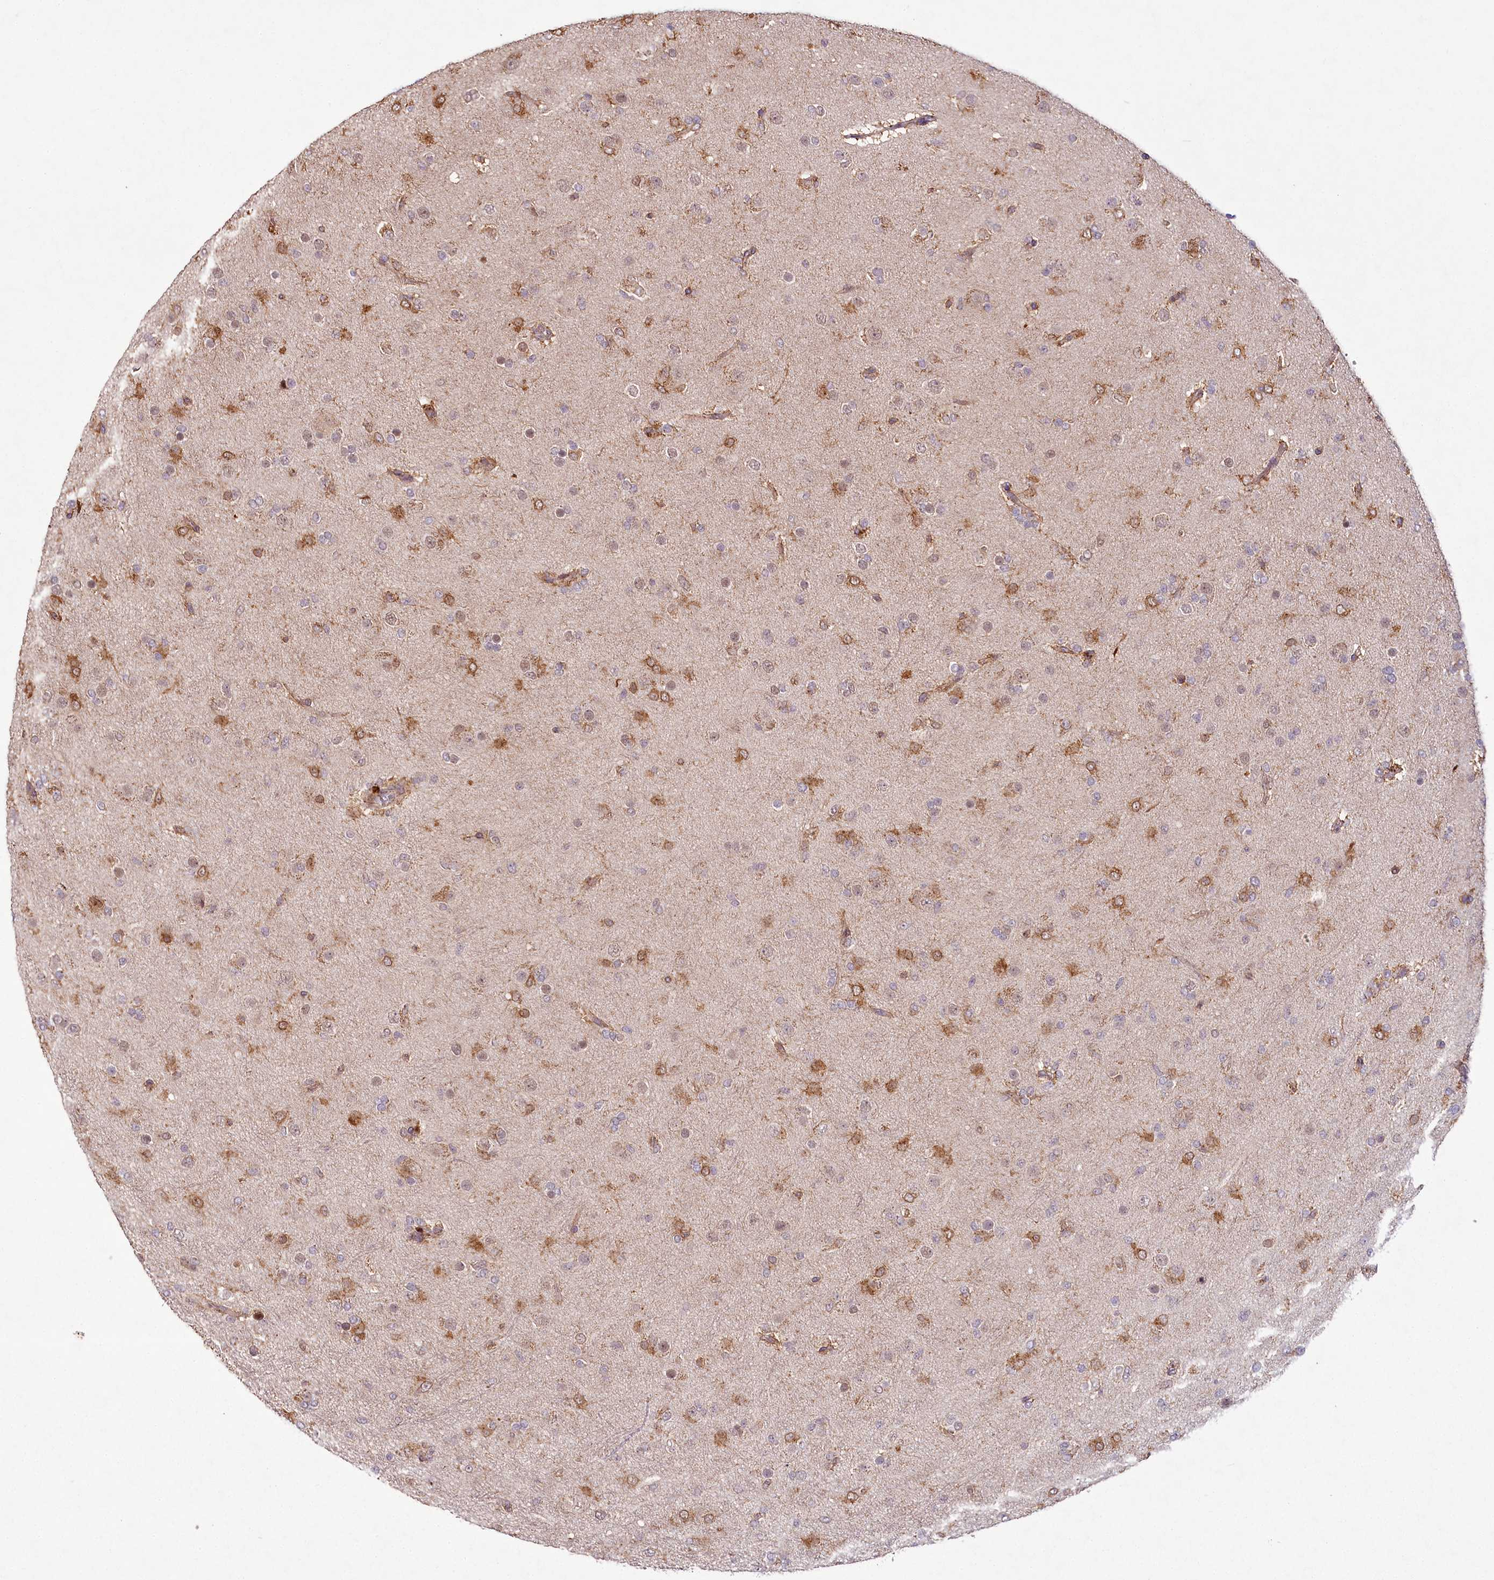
{"staining": {"intensity": "moderate", "quantity": "<25%", "location": "cytoplasmic/membranous"}, "tissue": "glioma", "cell_type": "Tumor cells", "image_type": "cancer", "snomed": [{"axis": "morphology", "description": "Glioma, malignant, Low grade"}, {"axis": "topography", "description": "Brain"}], "caption": "Tumor cells demonstrate moderate cytoplasmic/membranous staining in approximately <25% of cells in low-grade glioma (malignant).", "gene": "ALKBH8", "patient": {"sex": "male", "age": 65}}